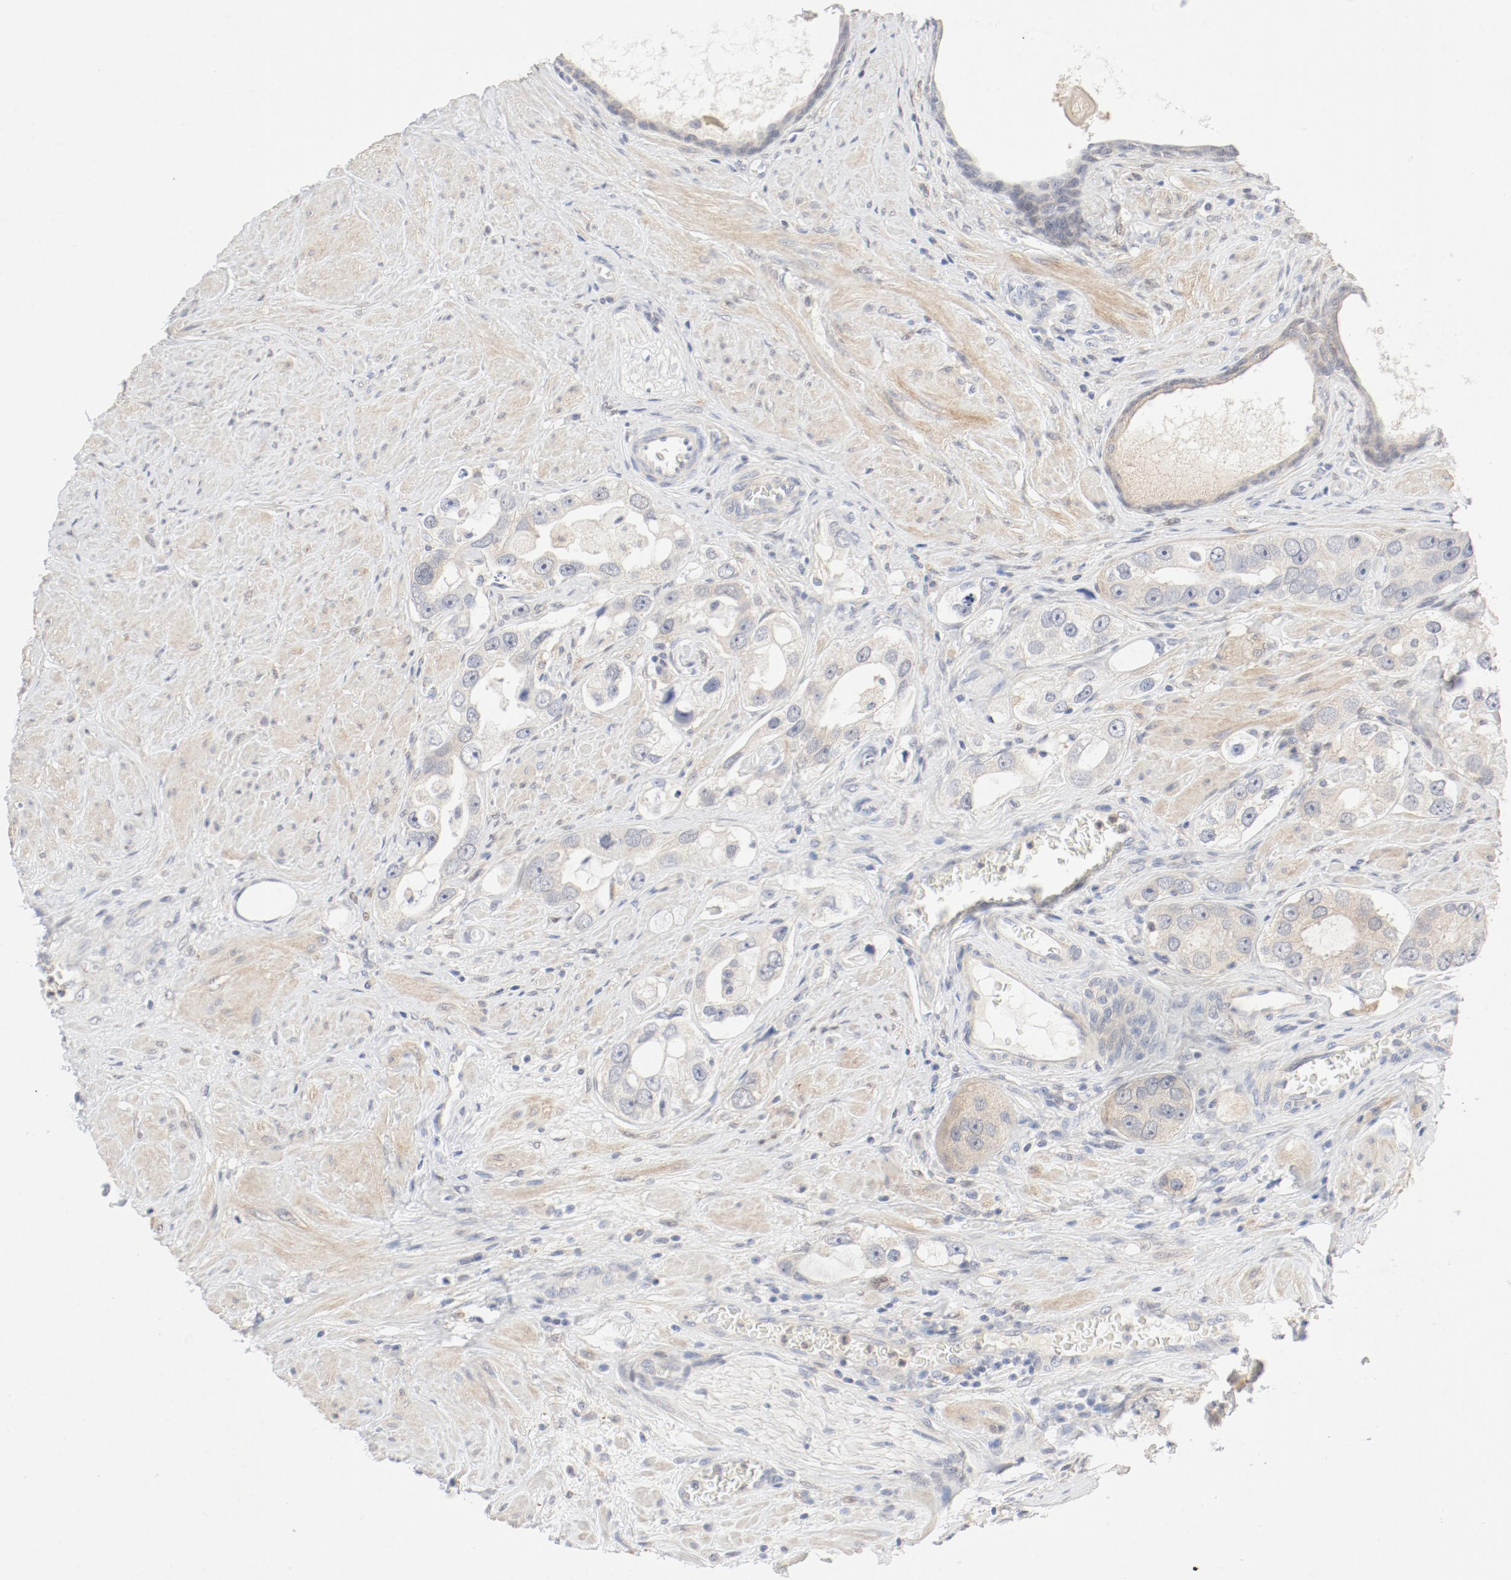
{"staining": {"intensity": "weak", "quantity": "<25%", "location": "cytoplasmic/membranous"}, "tissue": "prostate cancer", "cell_type": "Tumor cells", "image_type": "cancer", "snomed": [{"axis": "morphology", "description": "Adenocarcinoma, High grade"}, {"axis": "topography", "description": "Prostate"}], "caption": "Immunohistochemistry photomicrograph of human high-grade adenocarcinoma (prostate) stained for a protein (brown), which demonstrates no staining in tumor cells. (Immunohistochemistry (ihc), brightfield microscopy, high magnification).", "gene": "PGM1", "patient": {"sex": "male", "age": 63}}